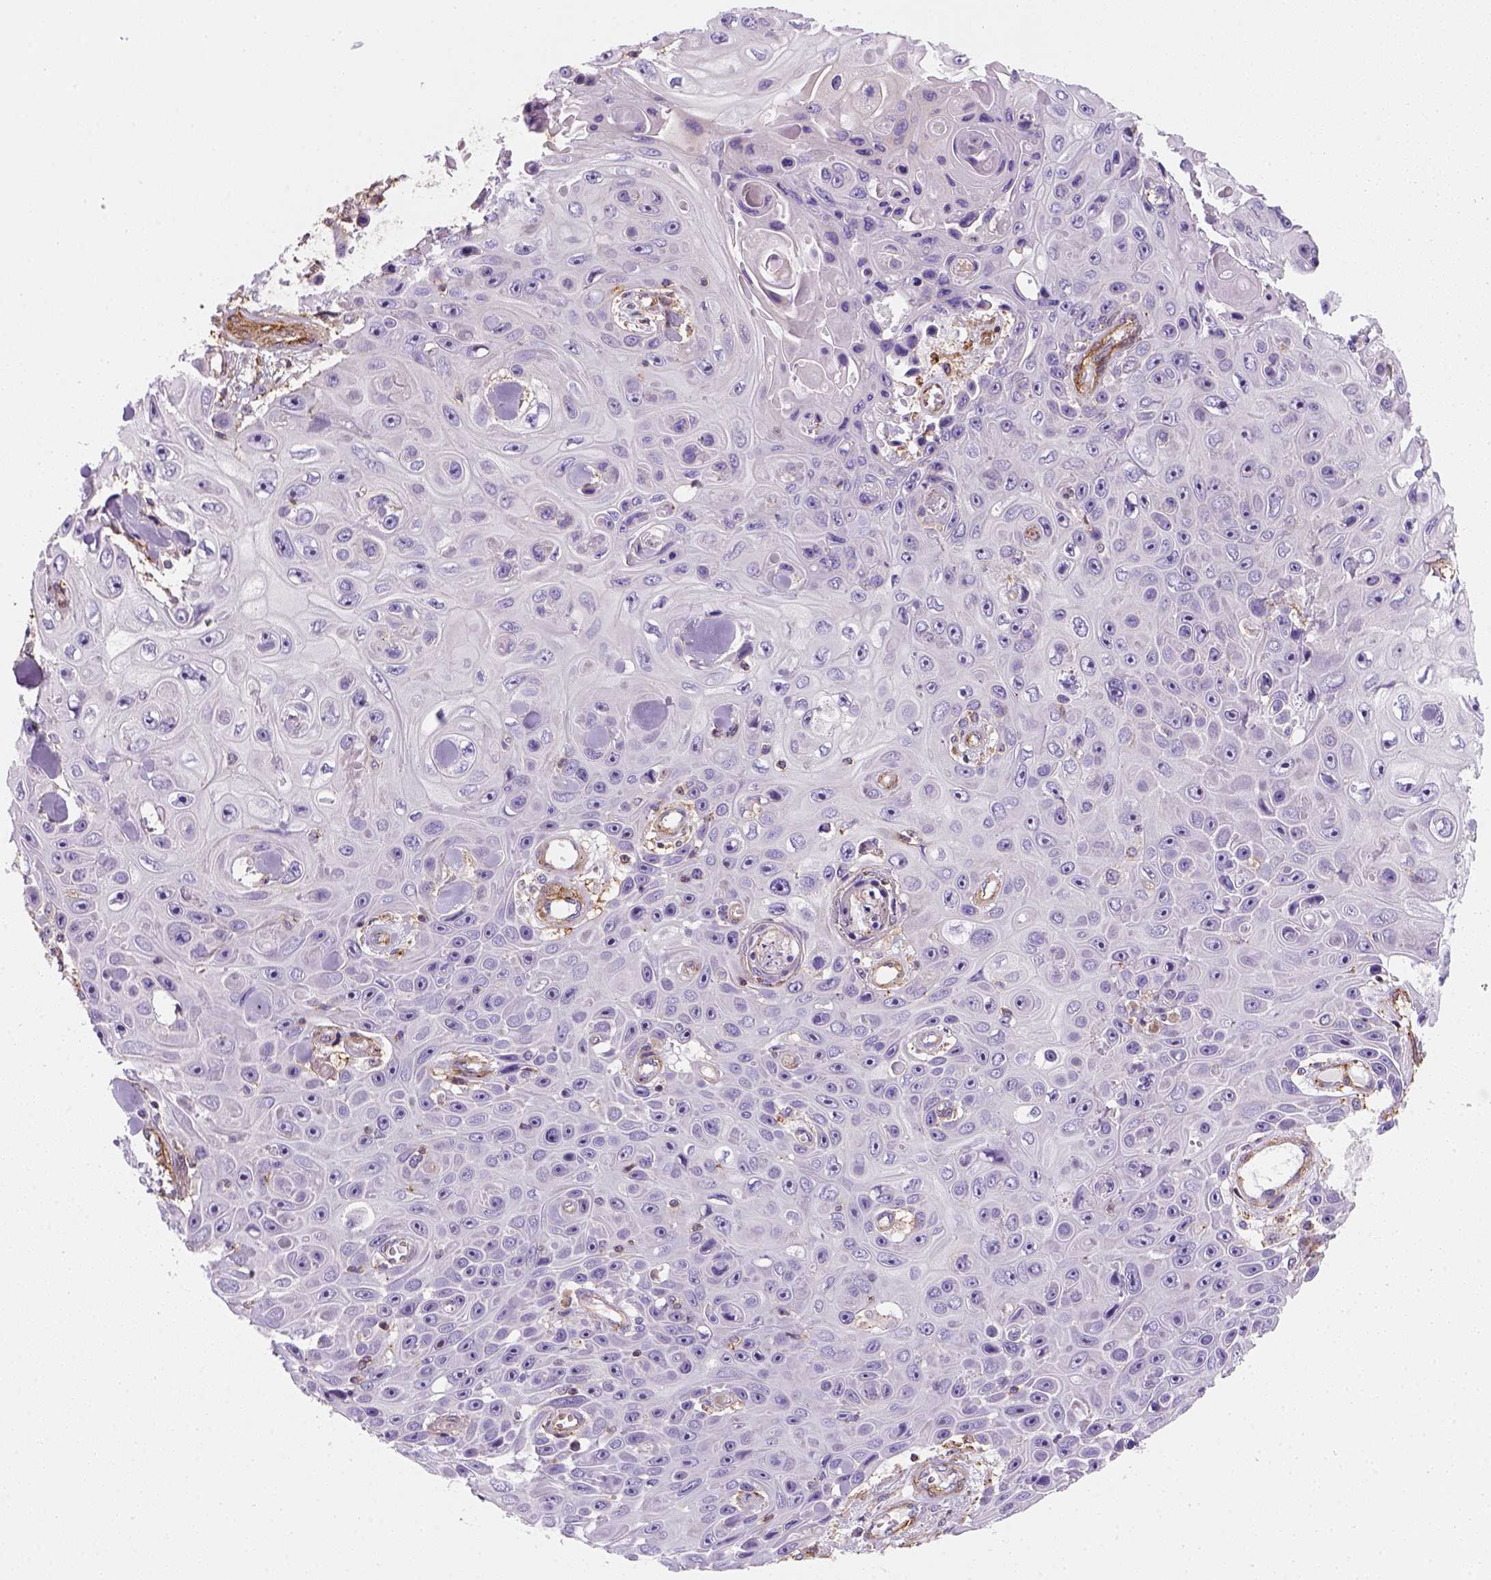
{"staining": {"intensity": "negative", "quantity": "none", "location": "none"}, "tissue": "skin cancer", "cell_type": "Tumor cells", "image_type": "cancer", "snomed": [{"axis": "morphology", "description": "Squamous cell carcinoma, NOS"}, {"axis": "topography", "description": "Skin"}], "caption": "High power microscopy image of an immunohistochemistry (IHC) micrograph of squamous cell carcinoma (skin), revealing no significant expression in tumor cells.", "gene": "GPRC5D", "patient": {"sex": "male", "age": 82}}